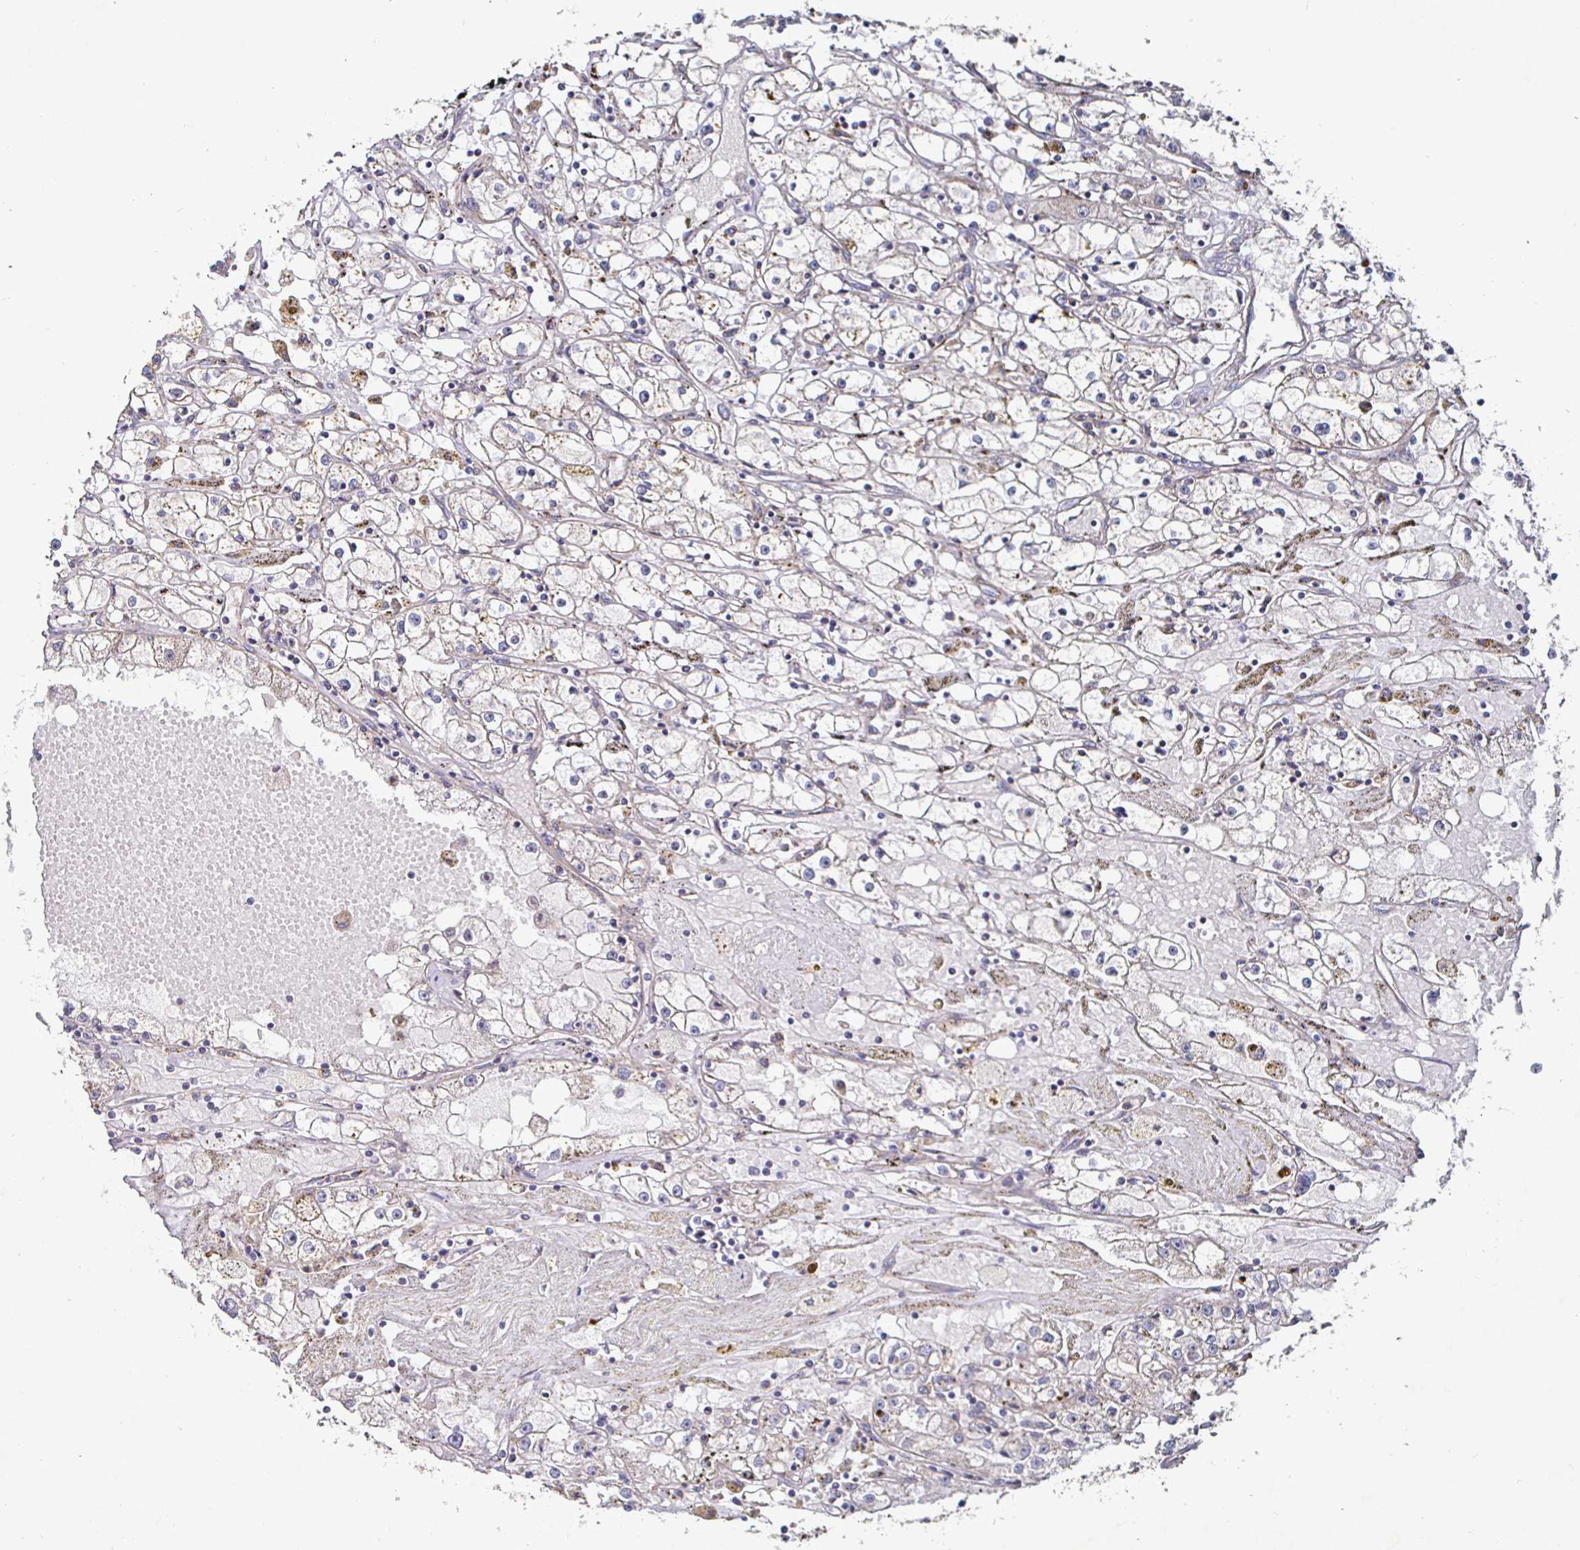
{"staining": {"intensity": "negative", "quantity": "none", "location": "none"}, "tissue": "renal cancer", "cell_type": "Tumor cells", "image_type": "cancer", "snomed": [{"axis": "morphology", "description": "Adenocarcinoma, NOS"}, {"axis": "topography", "description": "Kidney"}], "caption": "Tumor cells are negative for protein expression in human renal cancer.", "gene": "NRSN1", "patient": {"sex": "male", "age": 56}}